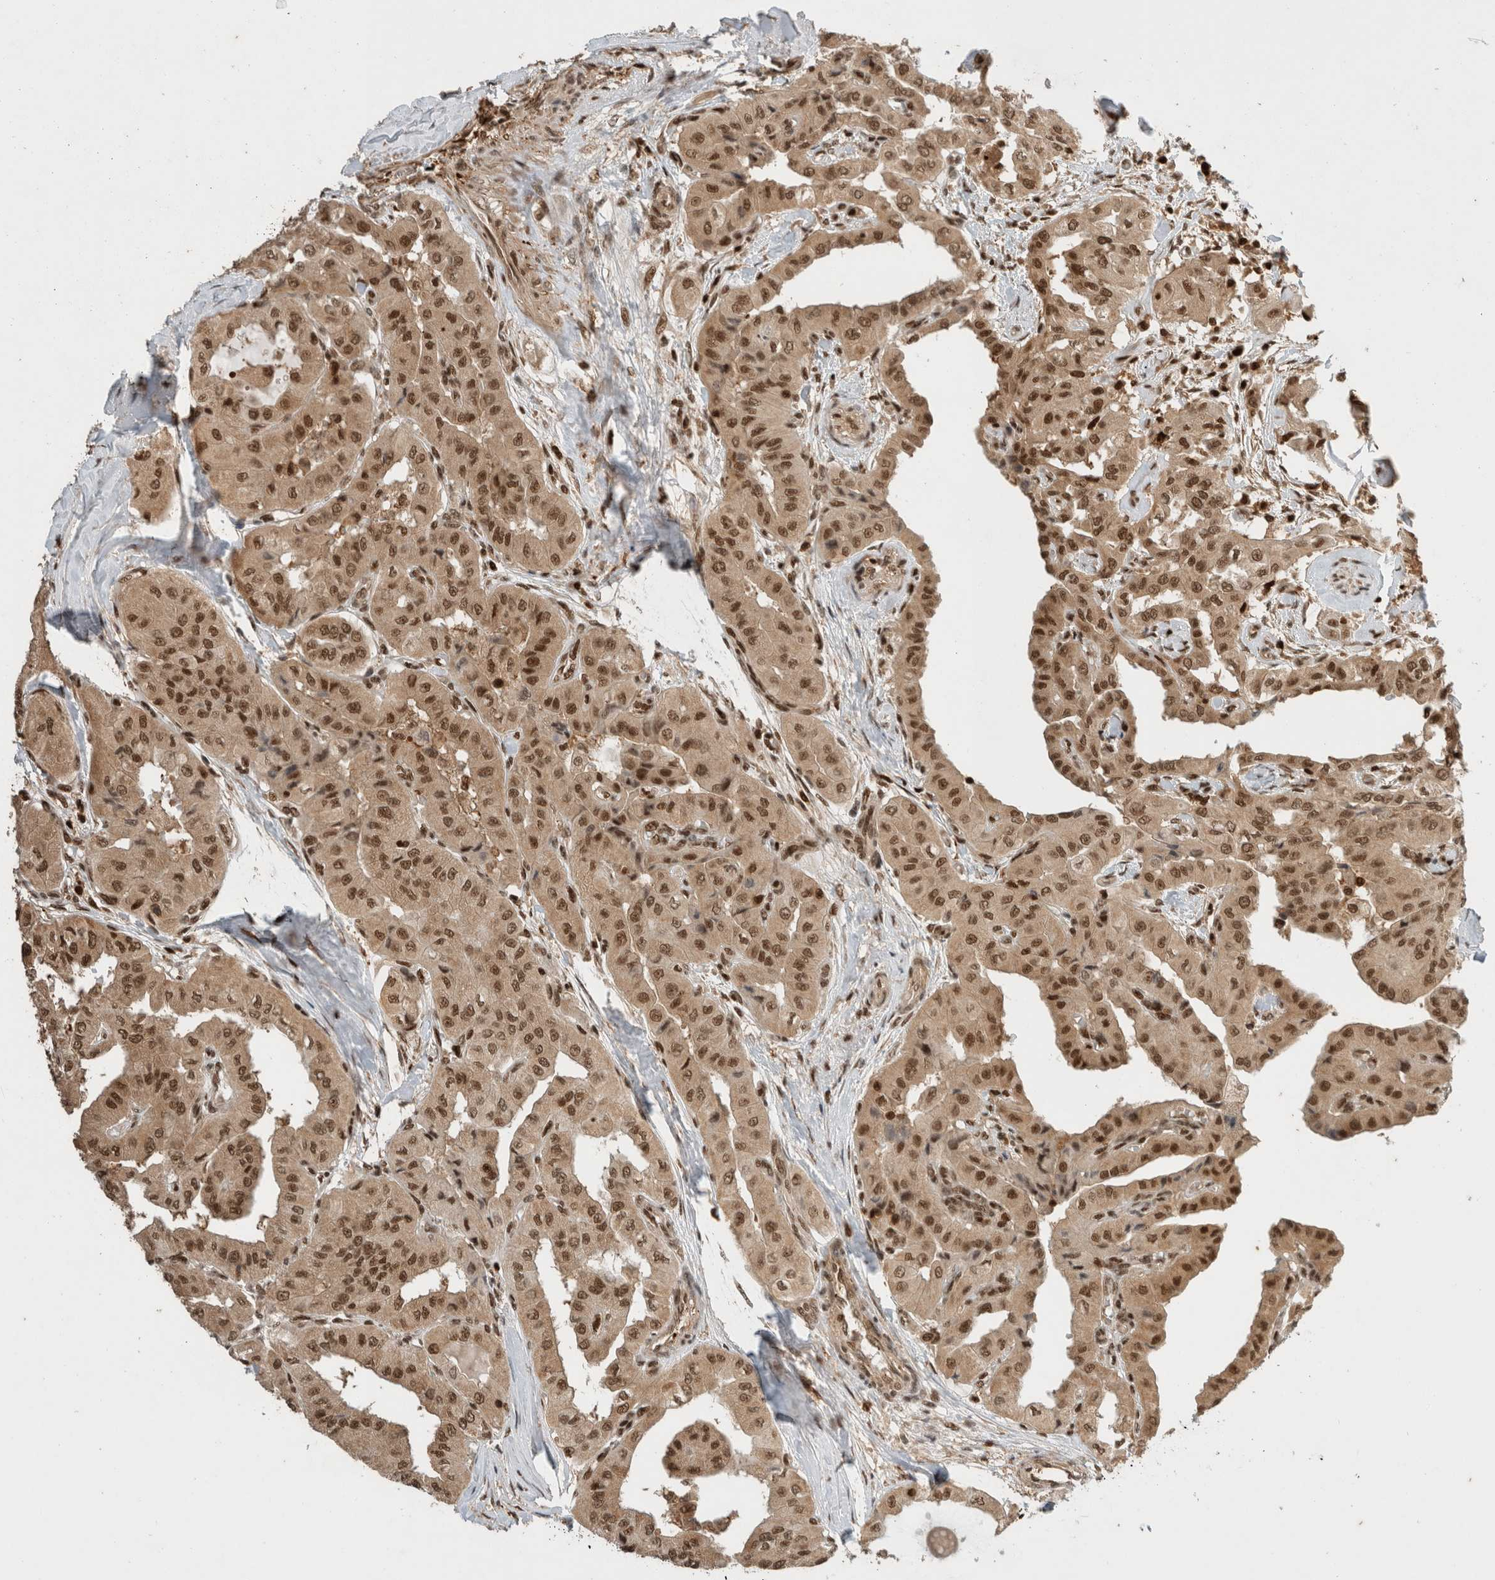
{"staining": {"intensity": "moderate", "quantity": ">75%", "location": "cytoplasmic/membranous,nuclear"}, "tissue": "thyroid cancer", "cell_type": "Tumor cells", "image_type": "cancer", "snomed": [{"axis": "morphology", "description": "Papillary adenocarcinoma, NOS"}, {"axis": "topography", "description": "Thyroid gland"}], "caption": "Thyroid cancer (papillary adenocarcinoma) stained for a protein displays moderate cytoplasmic/membranous and nuclear positivity in tumor cells.", "gene": "SNRNP40", "patient": {"sex": "female", "age": 59}}